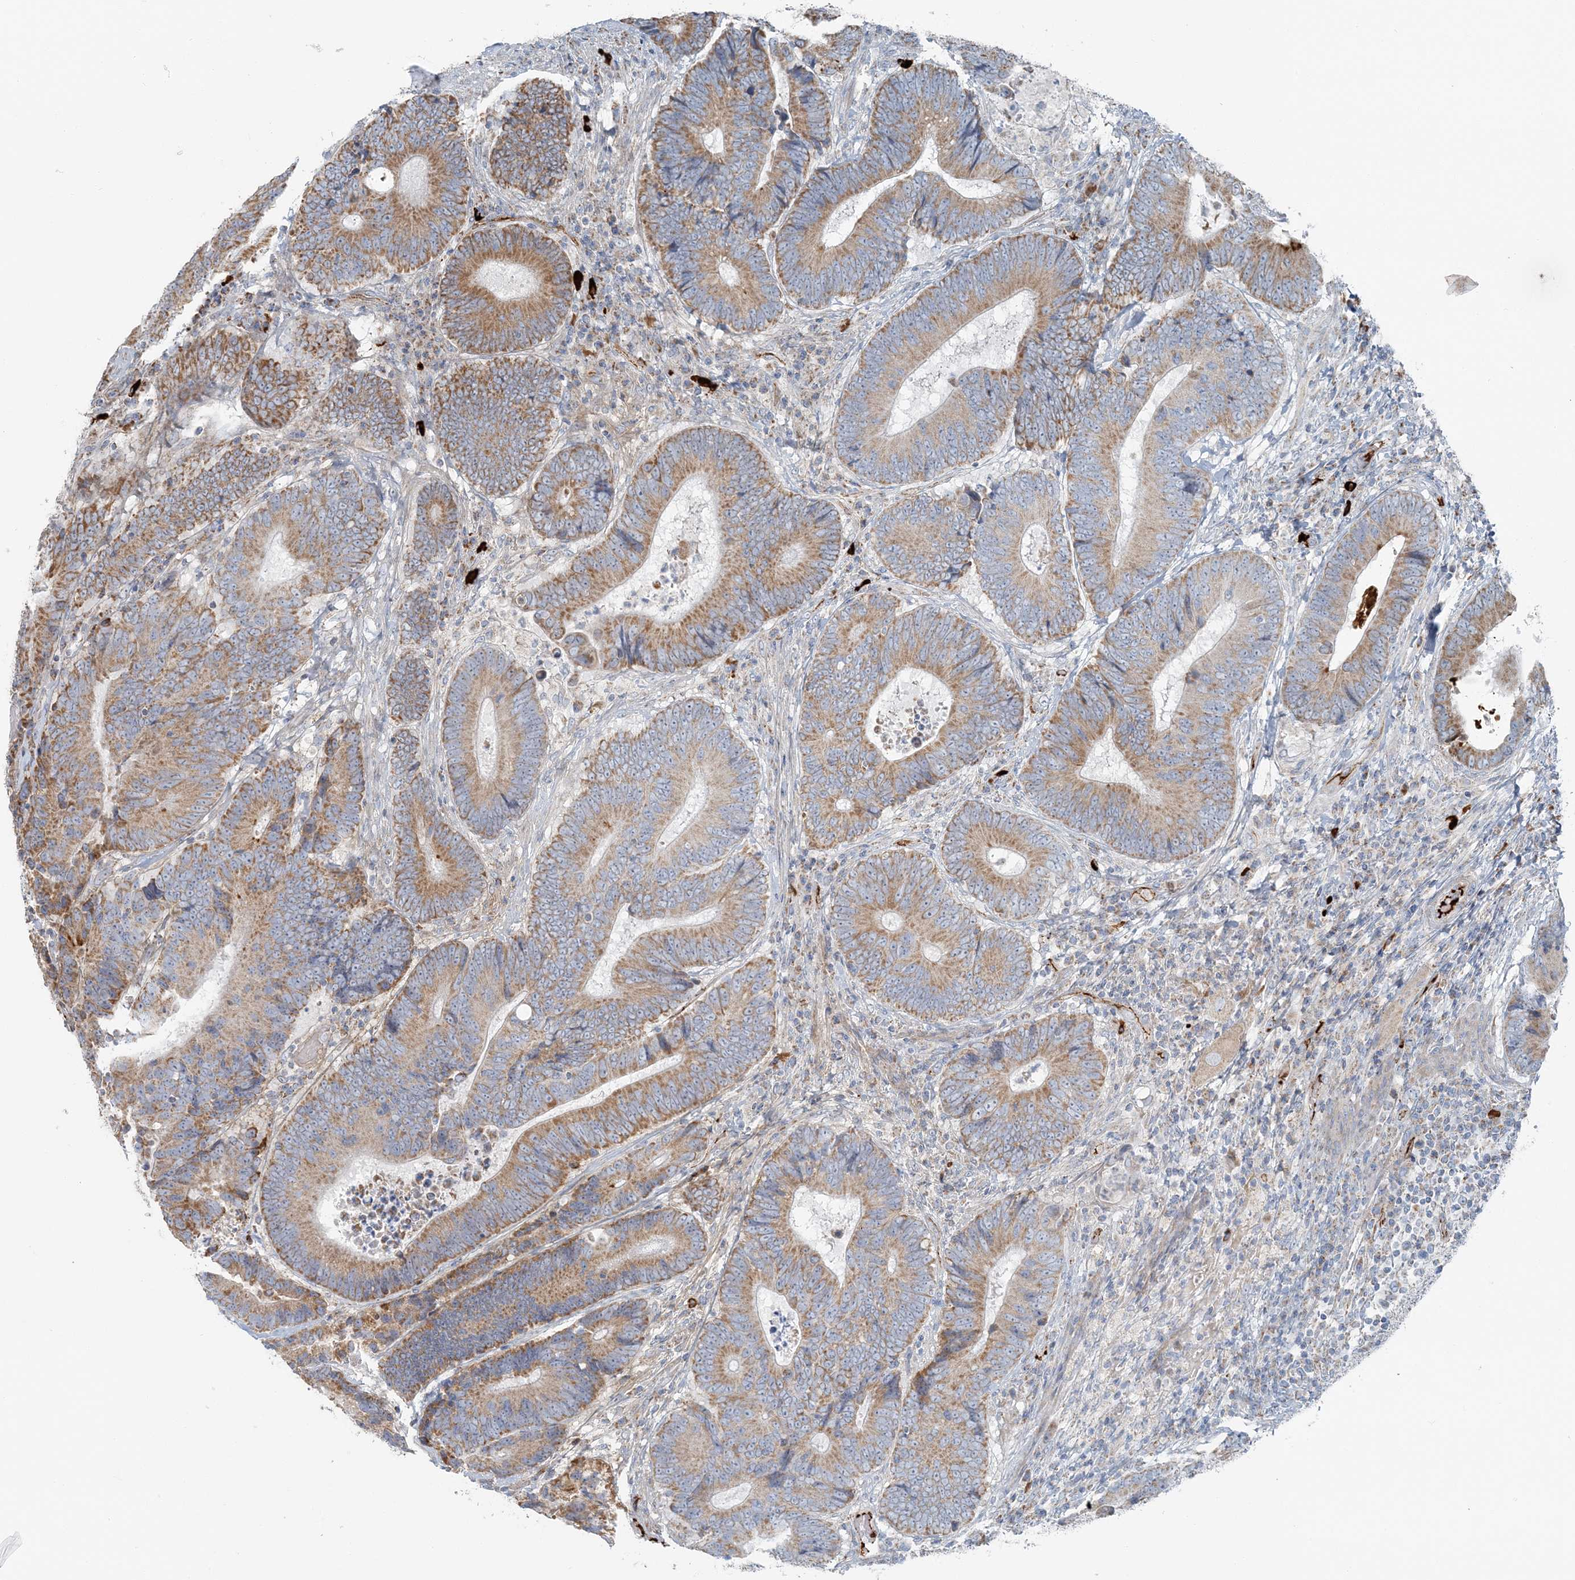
{"staining": {"intensity": "moderate", "quantity": ">75%", "location": "cytoplasmic/membranous"}, "tissue": "colorectal cancer", "cell_type": "Tumor cells", "image_type": "cancer", "snomed": [{"axis": "morphology", "description": "Adenocarcinoma, NOS"}, {"axis": "topography", "description": "Colon"}], "caption": "IHC of human colorectal cancer displays medium levels of moderate cytoplasmic/membranous staining in approximately >75% of tumor cells. (Stains: DAB in brown, nuclei in blue, Microscopy: brightfield microscopy at high magnification).", "gene": "SLC22A16", "patient": {"sex": "female", "age": 78}}